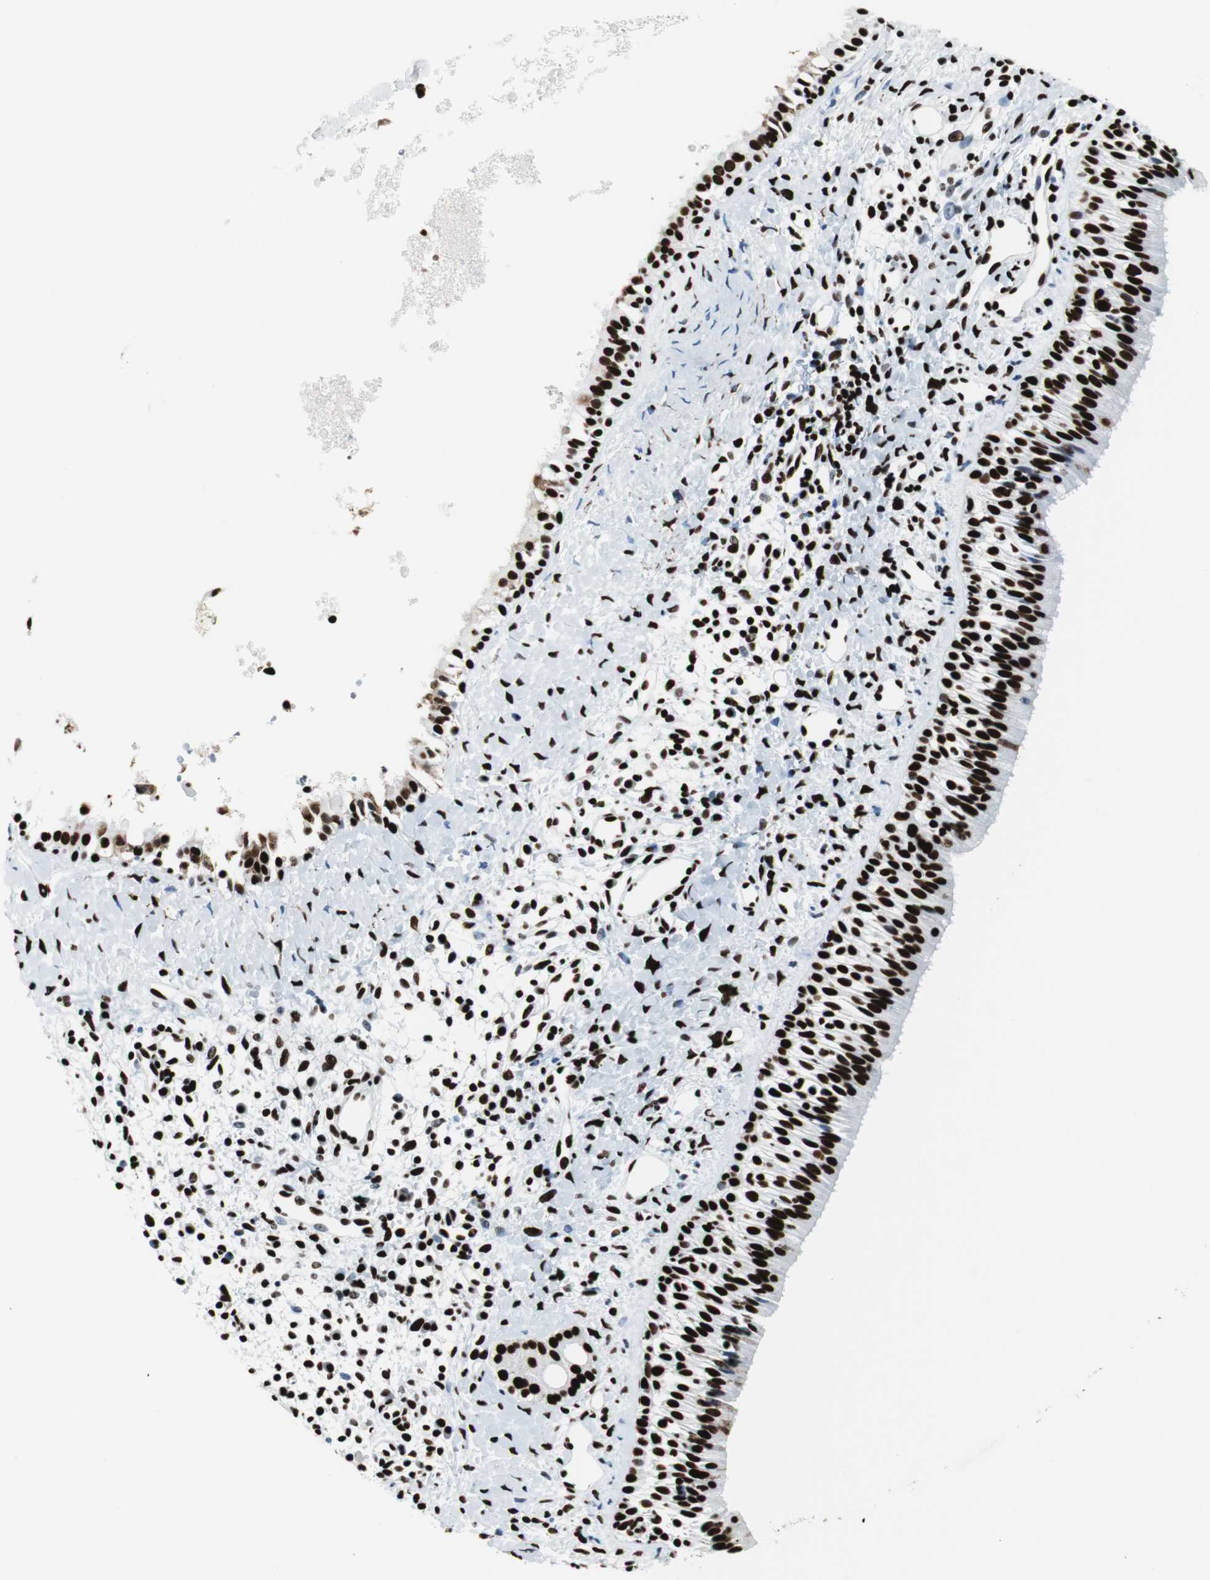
{"staining": {"intensity": "strong", "quantity": ">75%", "location": "nuclear"}, "tissue": "nasopharynx", "cell_type": "Respiratory epithelial cells", "image_type": "normal", "snomed": [{"axis": "morphology", "description": "Normal tissue, NOS"}, {"axis": "topography", "description": "Nasopharynx"}], "caption": "Nasopharynx stained with immunohistochemistry exhibits strong nuclear positivity in approximately >75% of respiratory epithelial cells.", "gene": "NCL", "patient": {"sex": "male", "age": 22}}